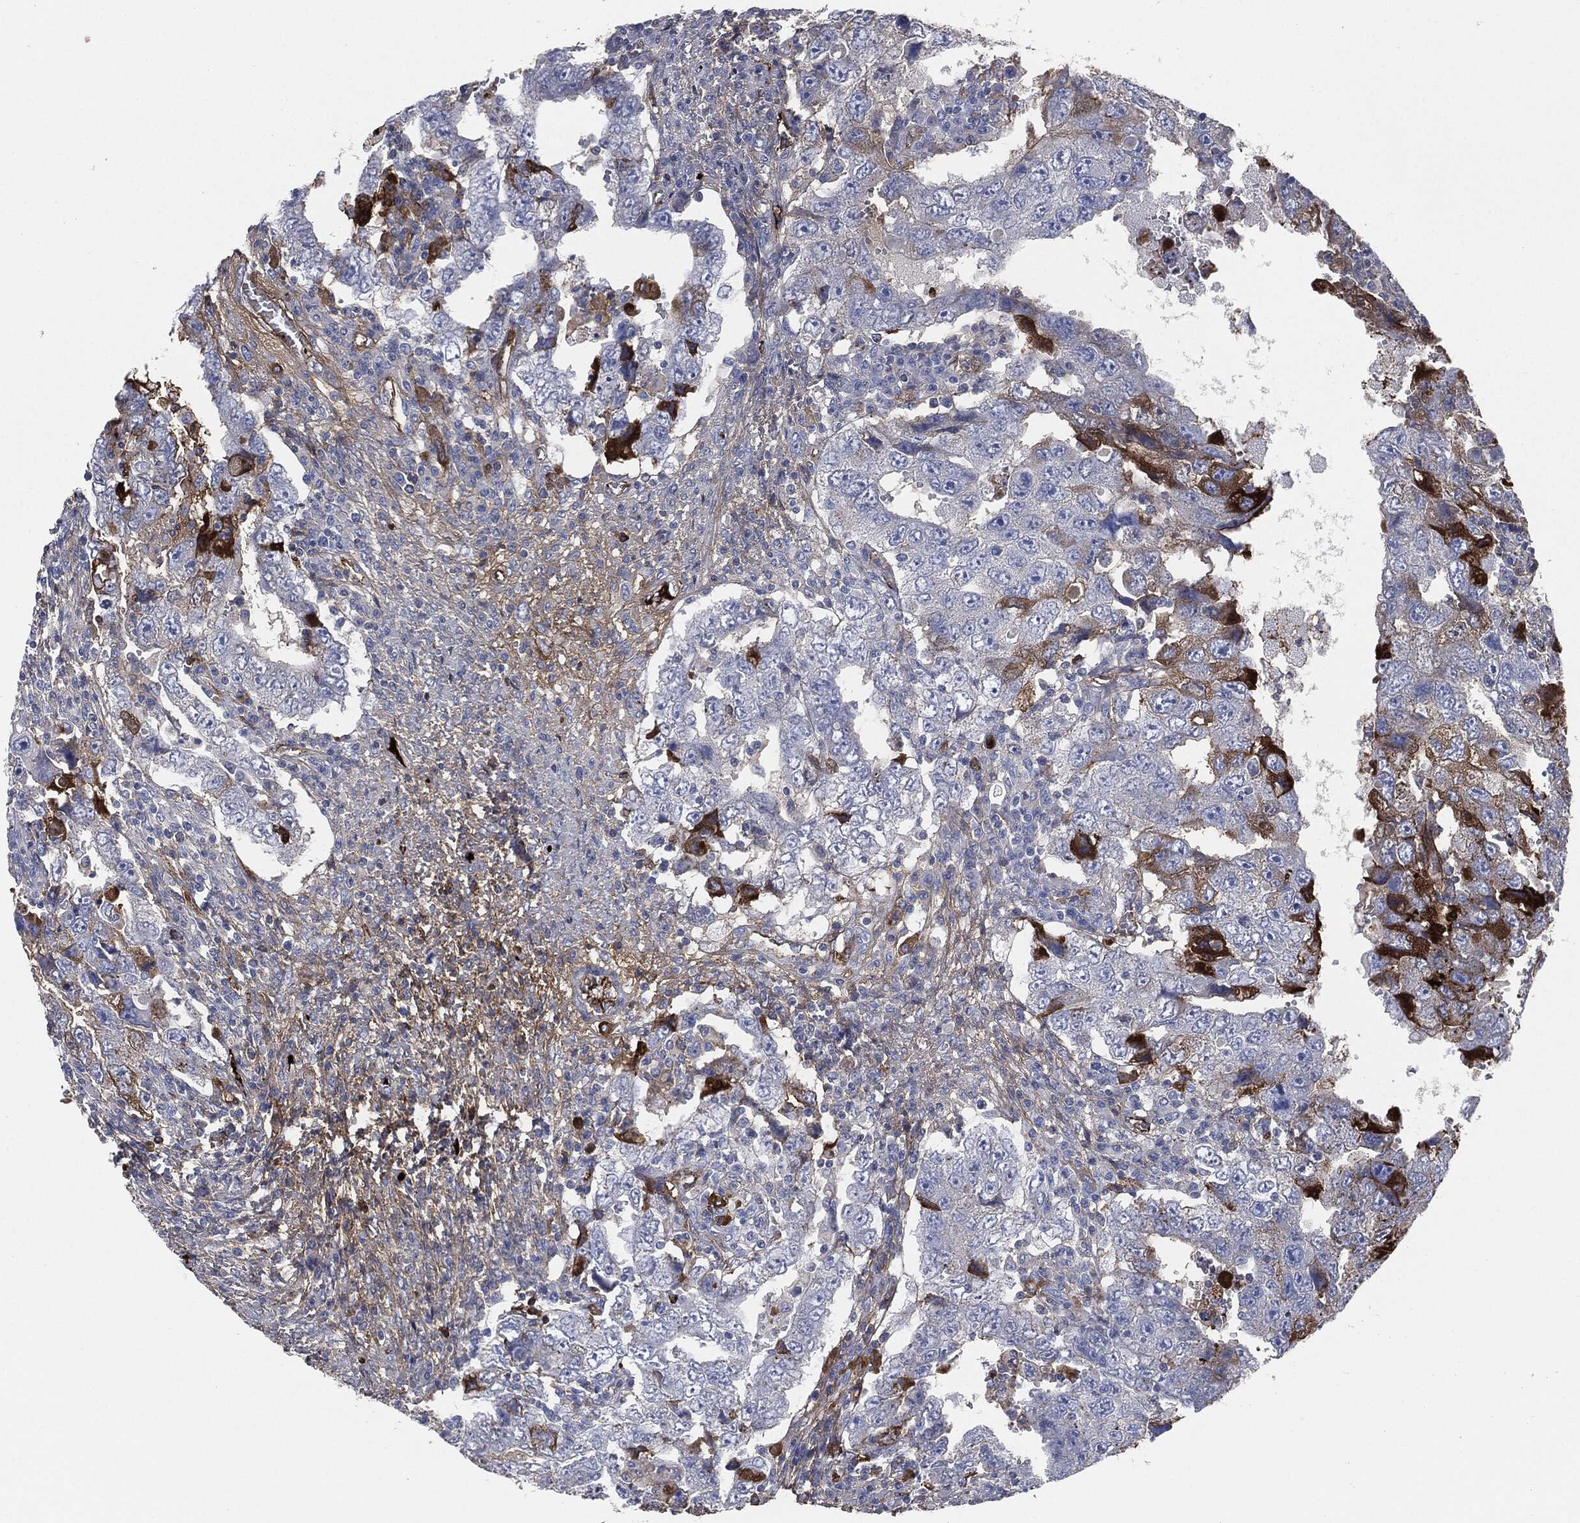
{"staining": {"intensity": "strong", "quantity": "<25%", "location": "cytoplasmic/membranous"}, "tissue": "testis cancer", "cell_type": "Tumor cells", "image_type": "cancer", "snomed": [{"axis": "morphology", "description": "Carcinoma, Embryonal, NOS"}, {"axis": "topography", "description": "Testis"}], "caption": "A photomicrograph of human embryonal carcinoma (testis) stained for a protein shows strong cytoplasmic/membranous brown staining in tumor cells. (DAB (3,3'-diaminobenzidine) IHC, brown staining for protein, blue staining for nuclei).", "gene": "APOB", "patient": {"sex": "male", "age": 26}}